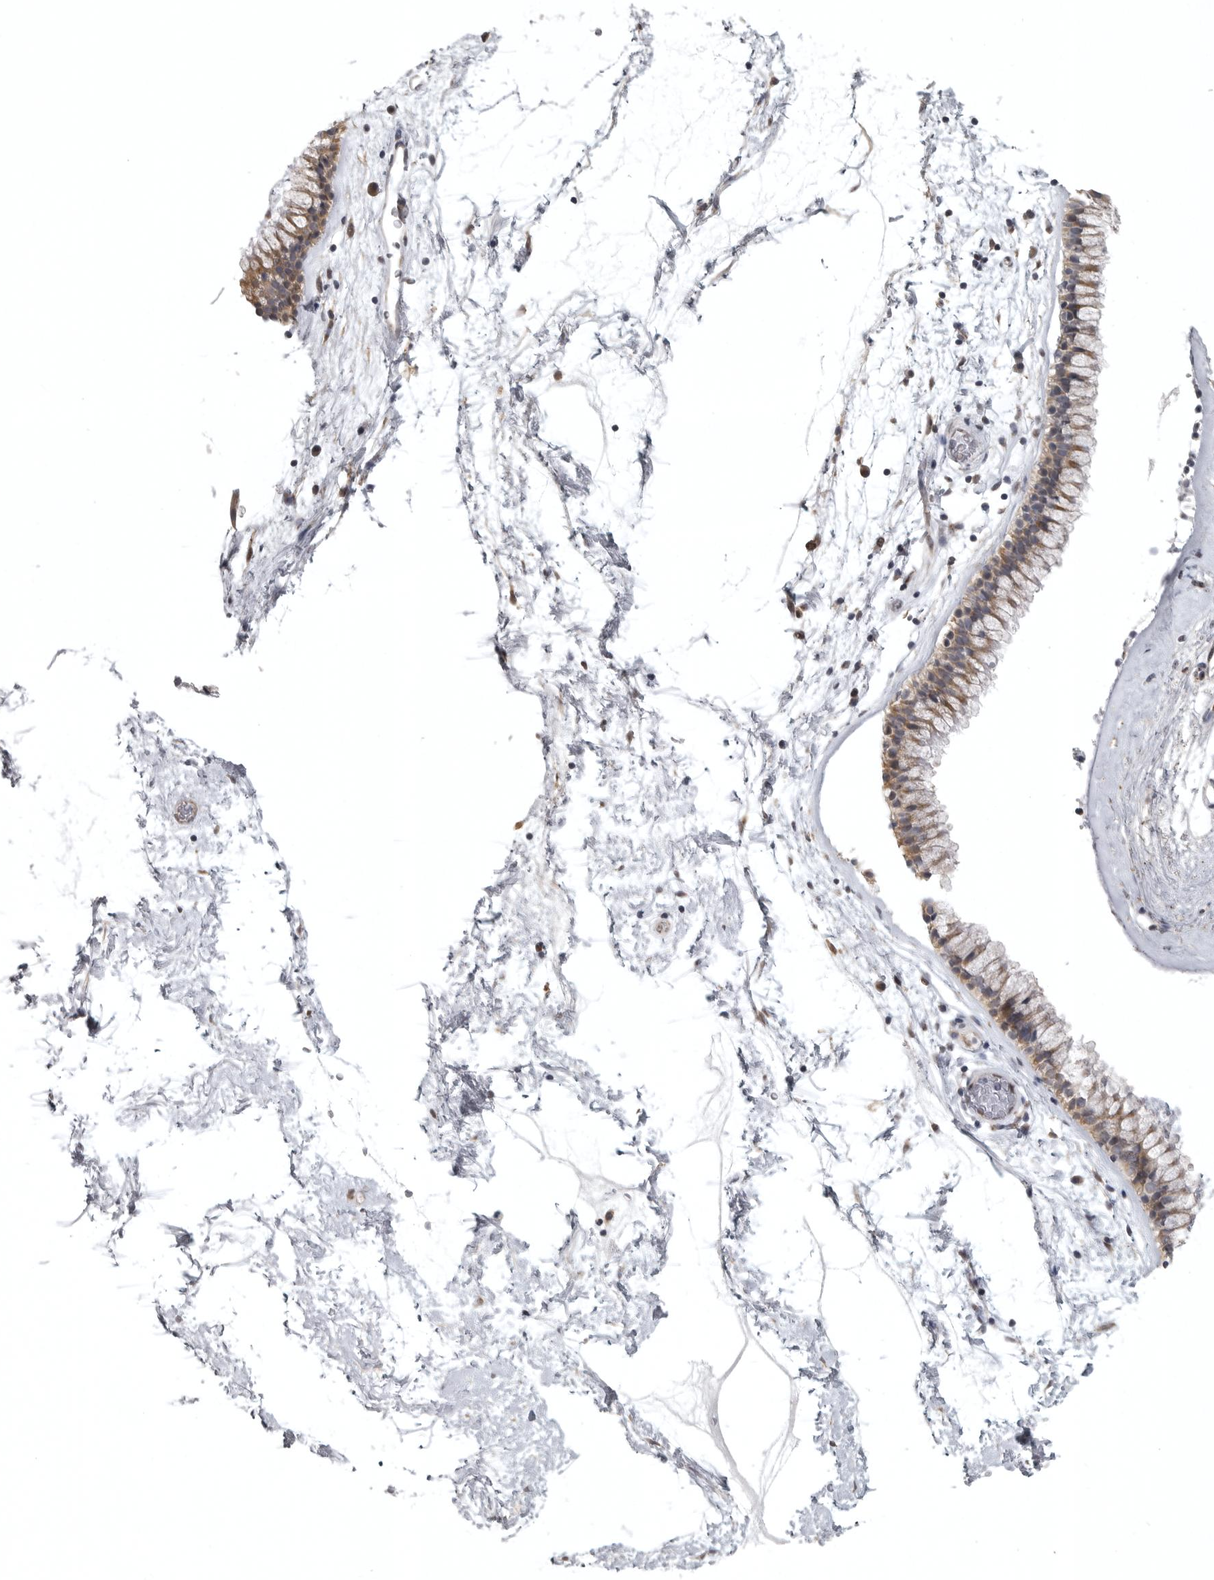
{"staining": {"intensity": "weak", "quantity": ">75%", "location": "cytoplasmic/membranous"}, "tissue": "nasopharynx", "cell_type": "Respiratory epithelial cells", "image_type": "normal", "snomed": [{"axis": "morphology", "description": "Normal tissue, NOS"}, {"axis": "morphology", "description": "Inflammation, NOS"}, {"axis": "topography", "description": "Nasopharynx"}], "caption": "A brown stain labels weak cytoplasmic/membranous staining of a protein in respiratory epithelial cells of benign human nasopharynx. (DAB (3,3'-diaminobenzidine) IHC with brightfield microscopy, high magnification).", "gene": "POLE2", "patient": {"sex": "male", "age": 48}}